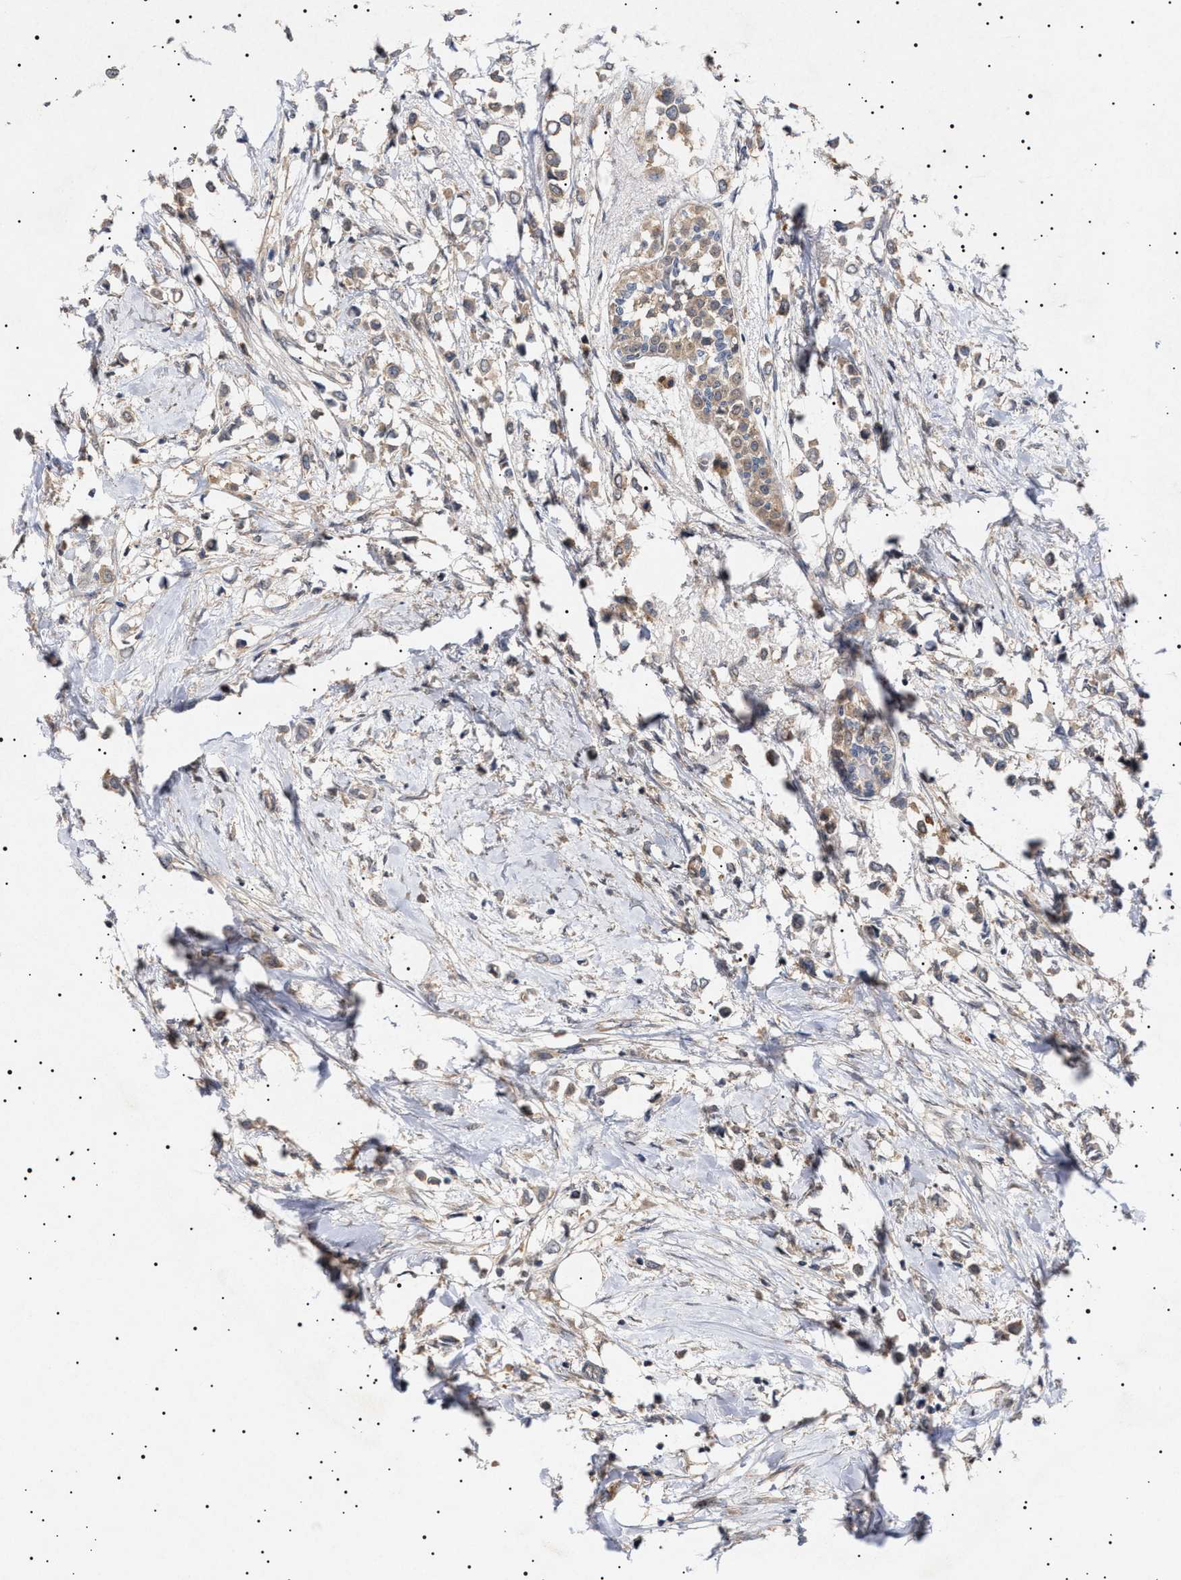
{"staining": {"intensity": "weak", "quantity": ">75%", "location": "cytoplasmic/membranous"}, "tissue": "breast cancer", "cell_type": "Tumor cells", "image_type": "cancer", "snomed": [{"axis": "morphology", "description": "Lobular carcinoma"}, {"axis": "topography", "description": "Breast"}], "caption": "Tumor cells demonstrate low levels of weak cytoplasmic/membranous staining in about >75% of cells in human breast cancer. The protein of interest is stained brown, and the nuclei are stained in blue (DAB IHC with brightfield microscopy, high magnification).", "gene": "NPLOC4", "patient": {"sex": "female", "age": 51}}